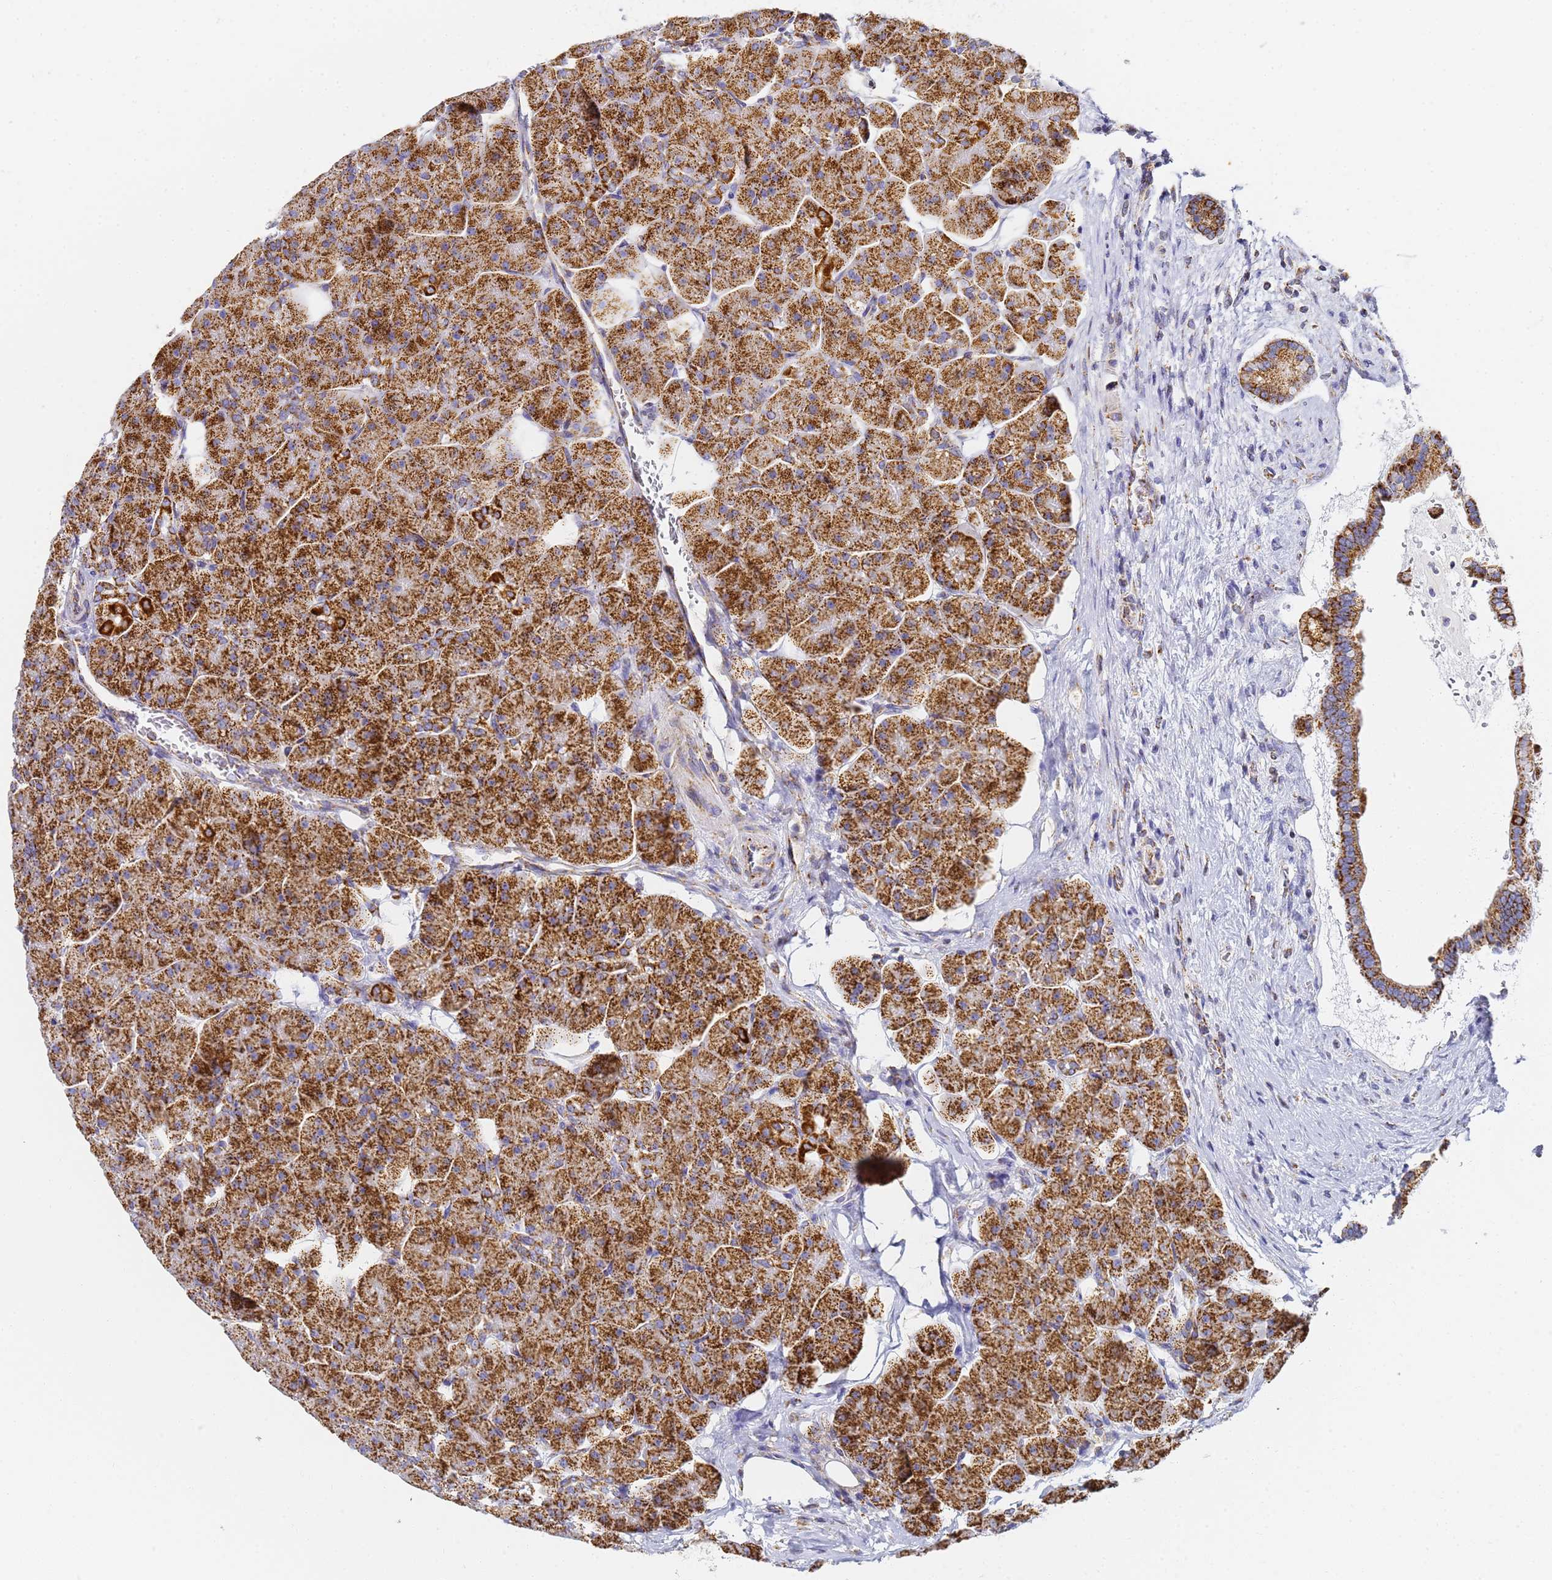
{"staining": {"intensity": "strong", "quantity": ">75%", "location": "cytoplasmic/membranous"}, "tissue": "pancreas", "cell_type": "Exocrine glandular cells", "image_type": "normal", "snomed": [{"axis": "morphology", "description": "Normal tissue, NOS"}, {"axis": "topography", "description": "Pancreas"}], "caption": "High-magnification brightfield microscopy of normal pancreas stained with DAB (brown) and counterstained with hematoxylin (blue). exocrine glandular cells exhibit strong cytoplasmic/membranous staining is appreciated in approximately>75% of cells.", "gene": "CNIH4", "patient": {"sex": "male", "age": 66}}